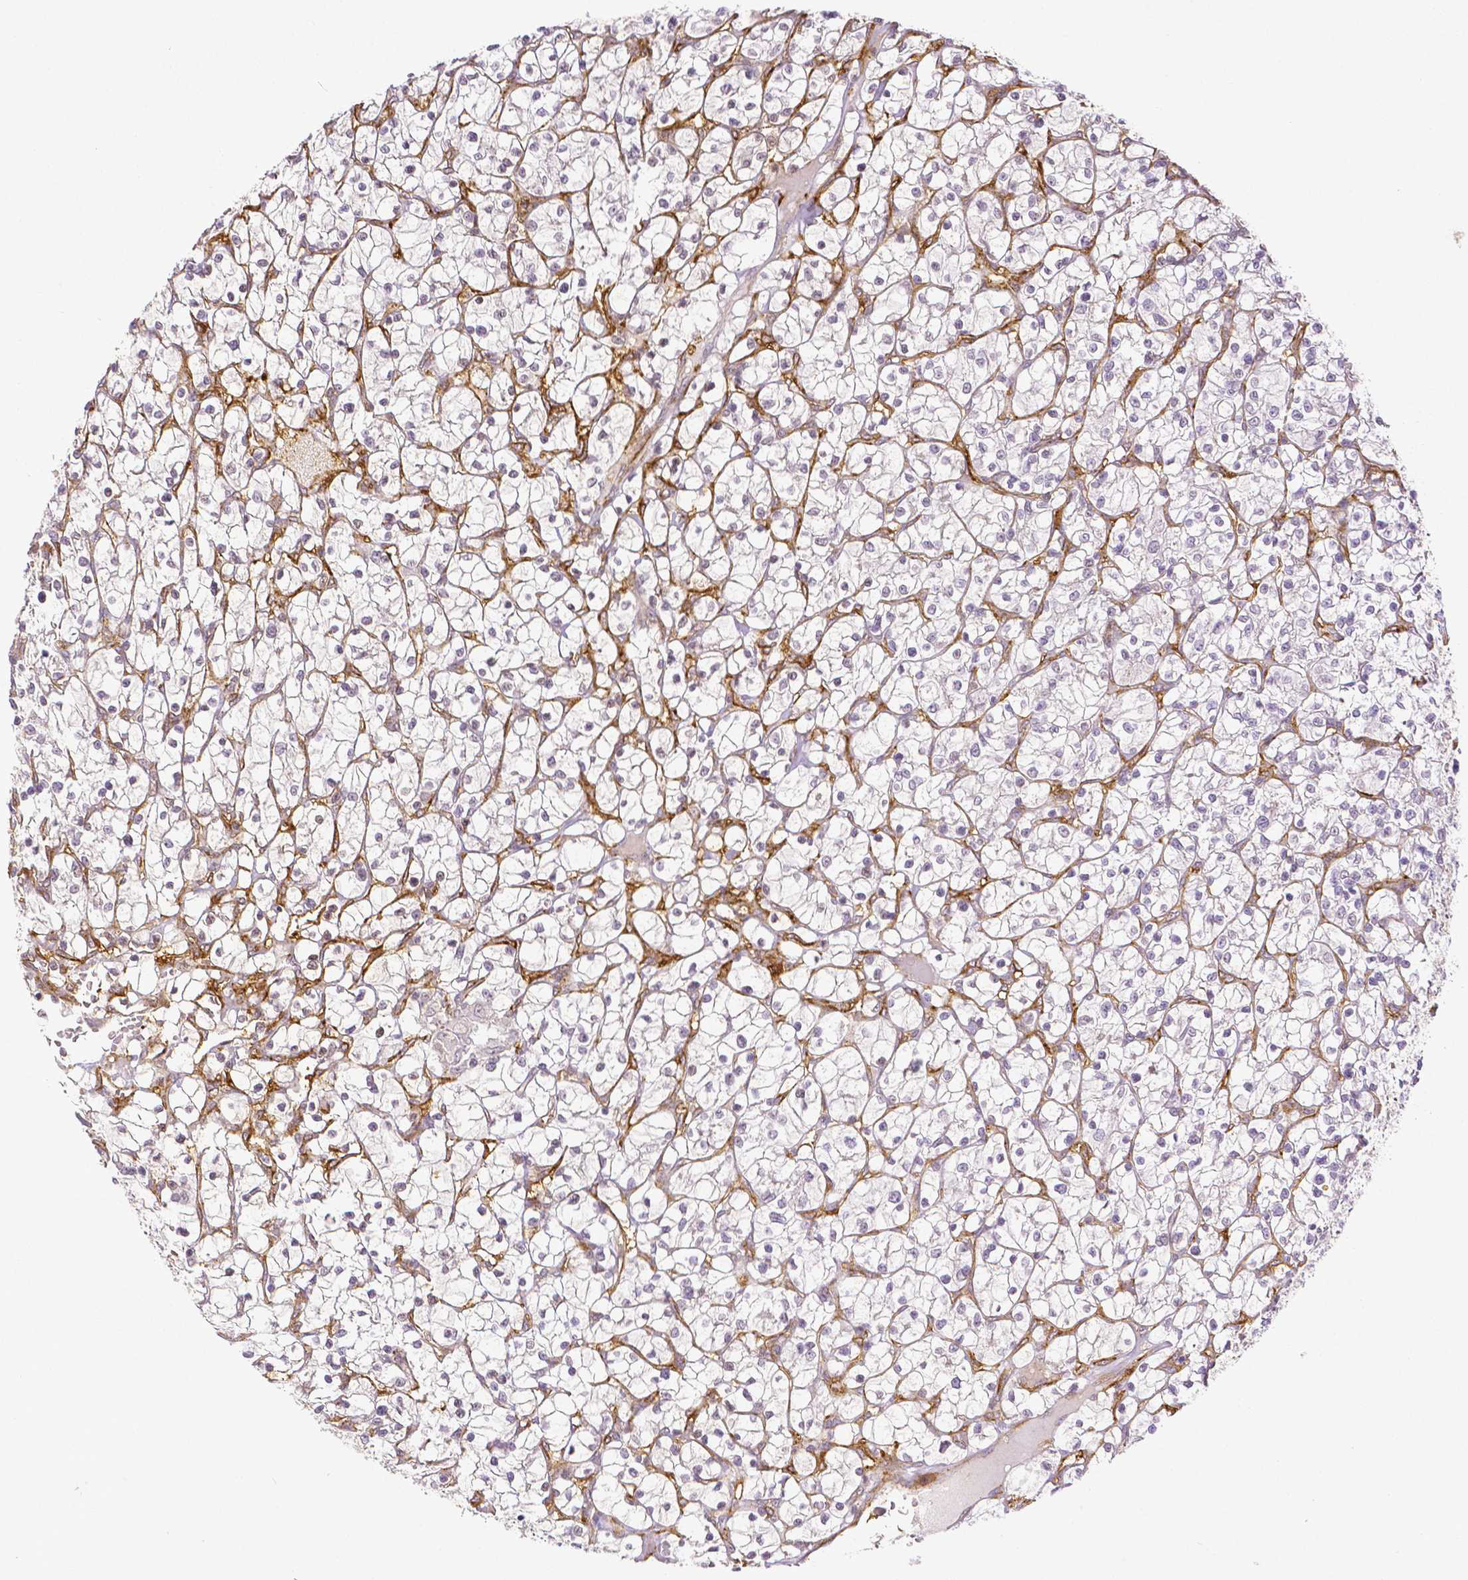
{"staining": {"intensity": "negative", "quantity": "none", "location": "none"}, "tissue": "renal cancer", "cell_type": "Tumor cells", "image_type": "cancer", "snomed": [{"axis": "morphology", "description": "Adenocarcinoma, NOS"}, {"axis": "topography", "description": "Kidney"}], "caption": "Immunohistochemical staining of renal adenocarcinoma shows no significant expression in tumor cells.", "gene": "THY1", "patient": {"sex": "female", "age": 64}}